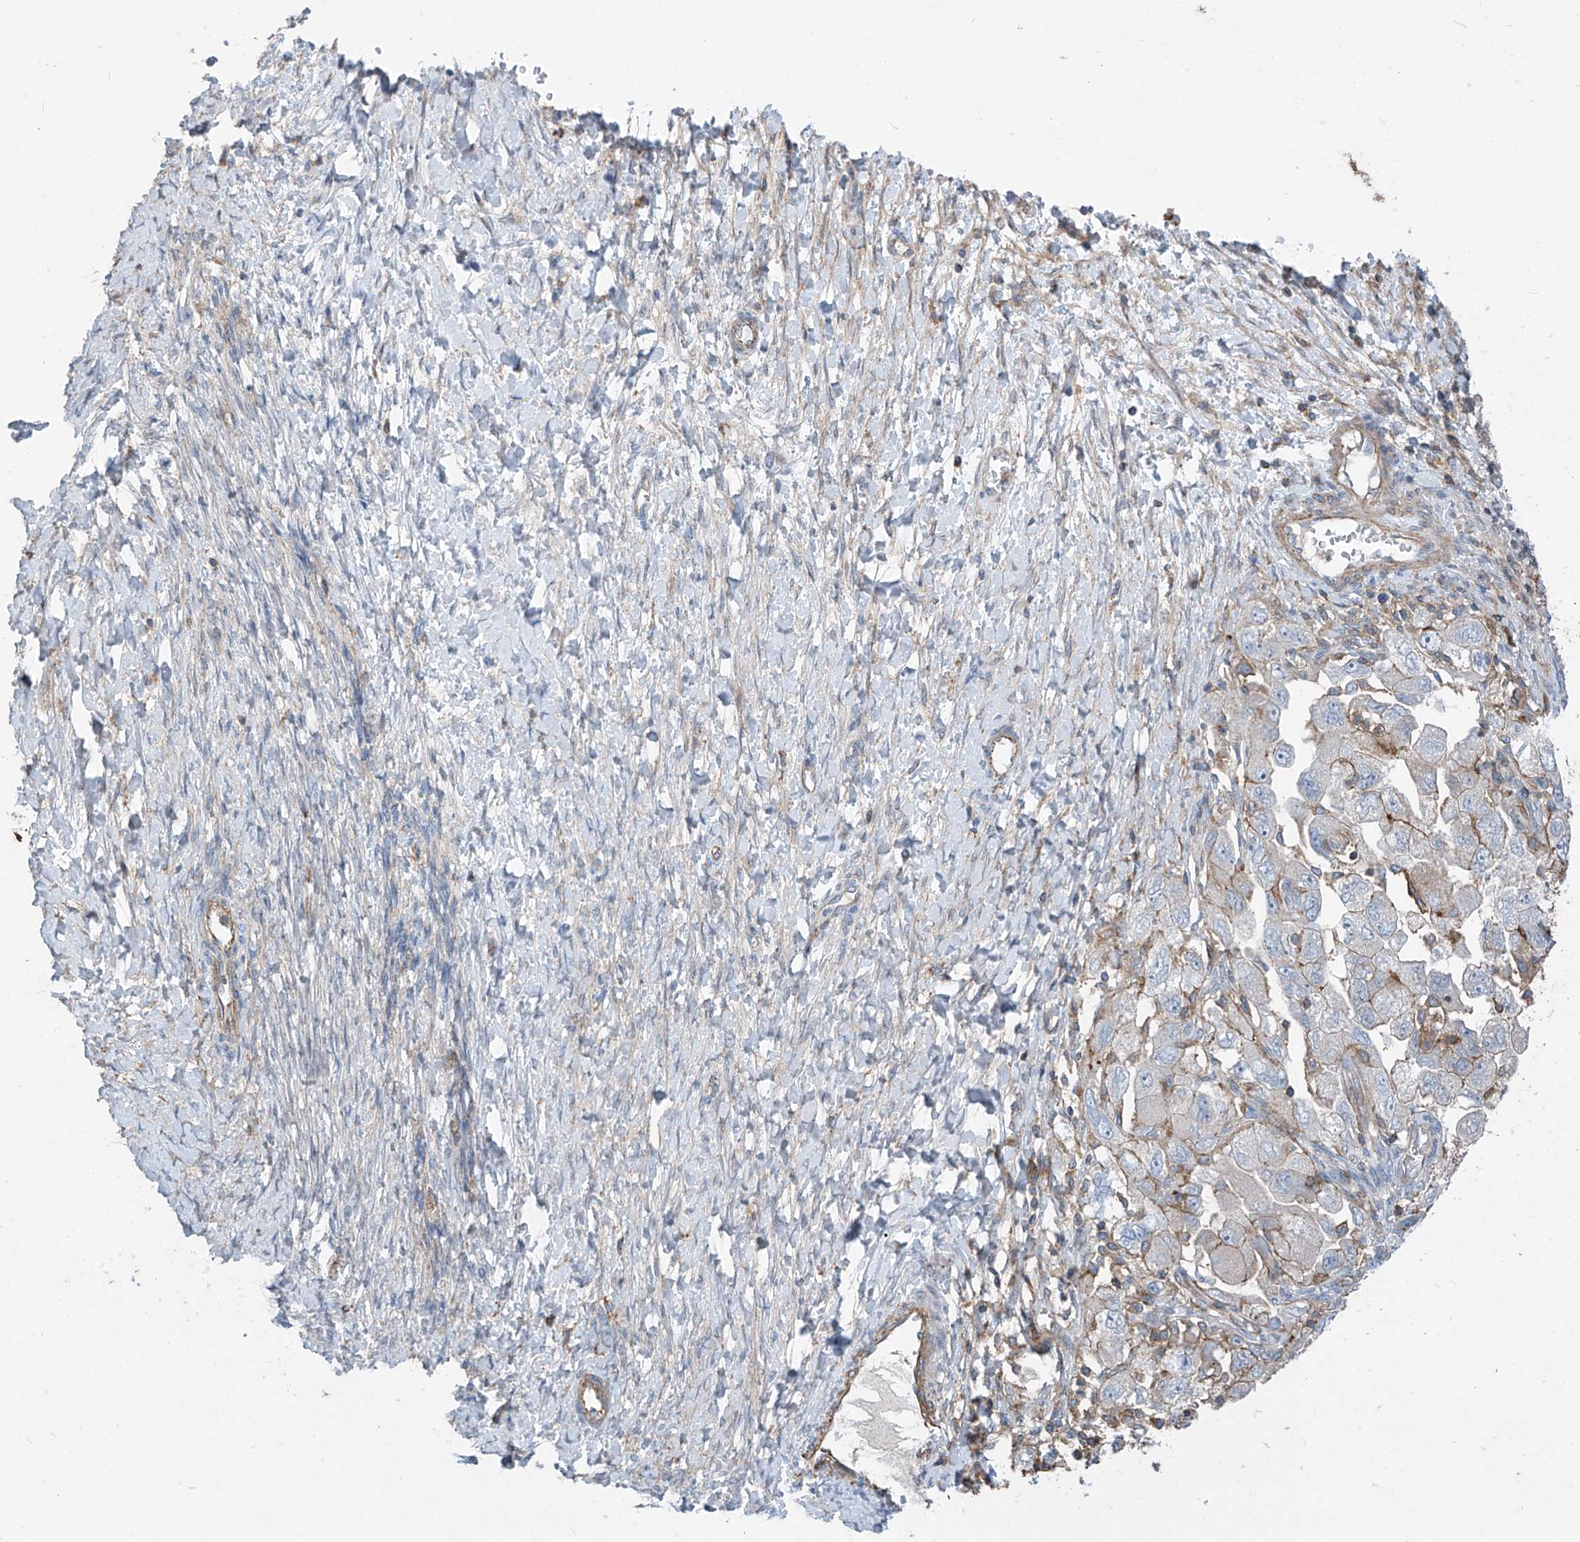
{"staining": {"intensity": "weak", "quantity": "<25%", "location": "cytoplasmic/membranous"}, "tissue": "ovarian cancer", "cell_type": "Tumor cells", "image_type": "cancer", "snomed": [{"axis": "morphology", "description": "Carcinoma, NOS"}, {"axis": "morphology", "description": "Cystadenocarcinoma, serous, NOS"}, {"axis": "topography", "description": "Ovary"}], "caption": "Ovarian cancer (serous cystadenocarcinoma) was stained to show a protein in brown. There is no significant positivity in tumor cells.", "gene": "SLC1A5", "patient": {"sex": "female", "age": 69}}